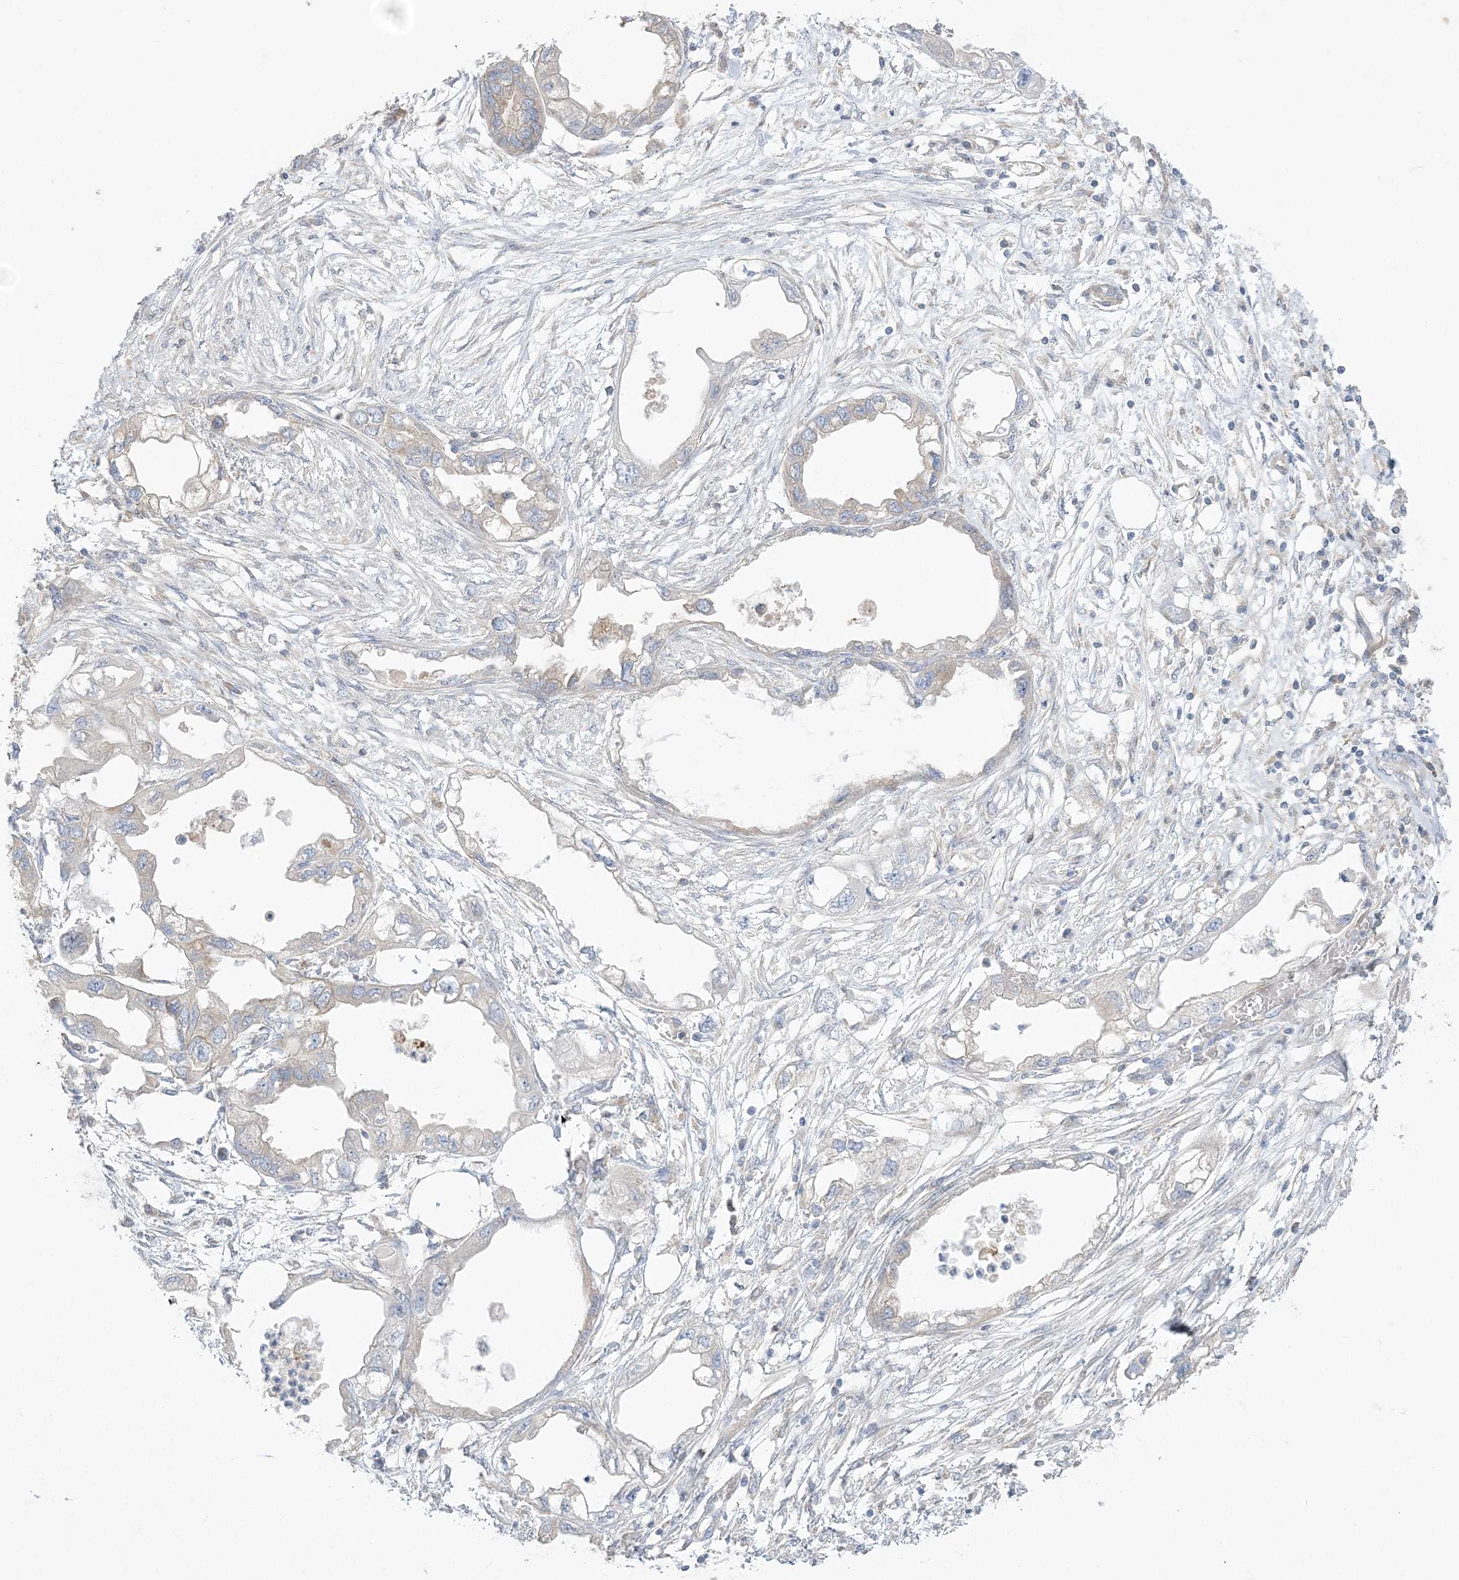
{"staining": {"intensity": "weak", "quantity": "<25%", "location": "cytoplasmic/membranous"}, "tissue": "endometrial cancer", "cell_type": "Tumor cells", "image_type": "cancer", "snomed": [{"axis": "morphology", "description": "Adenocarcinoma, NOS"}, {"axis": "morphology", "description": "Adenocarcinoma, metastatic, NOS"}, {"axis": "topography", "description": "Adipose tissue"}, {"axis": "topography", "description": "Endometrium"}], "caption": "Protein analysis of endometrial cancer demonstrates no significant staining in tumor cells. (DAB (3,3'-diaminobenzidine) immunohistochemistry, high magnification).", "gene": "ZC3H6", "patient": {"sex": "female", "age": 67}}